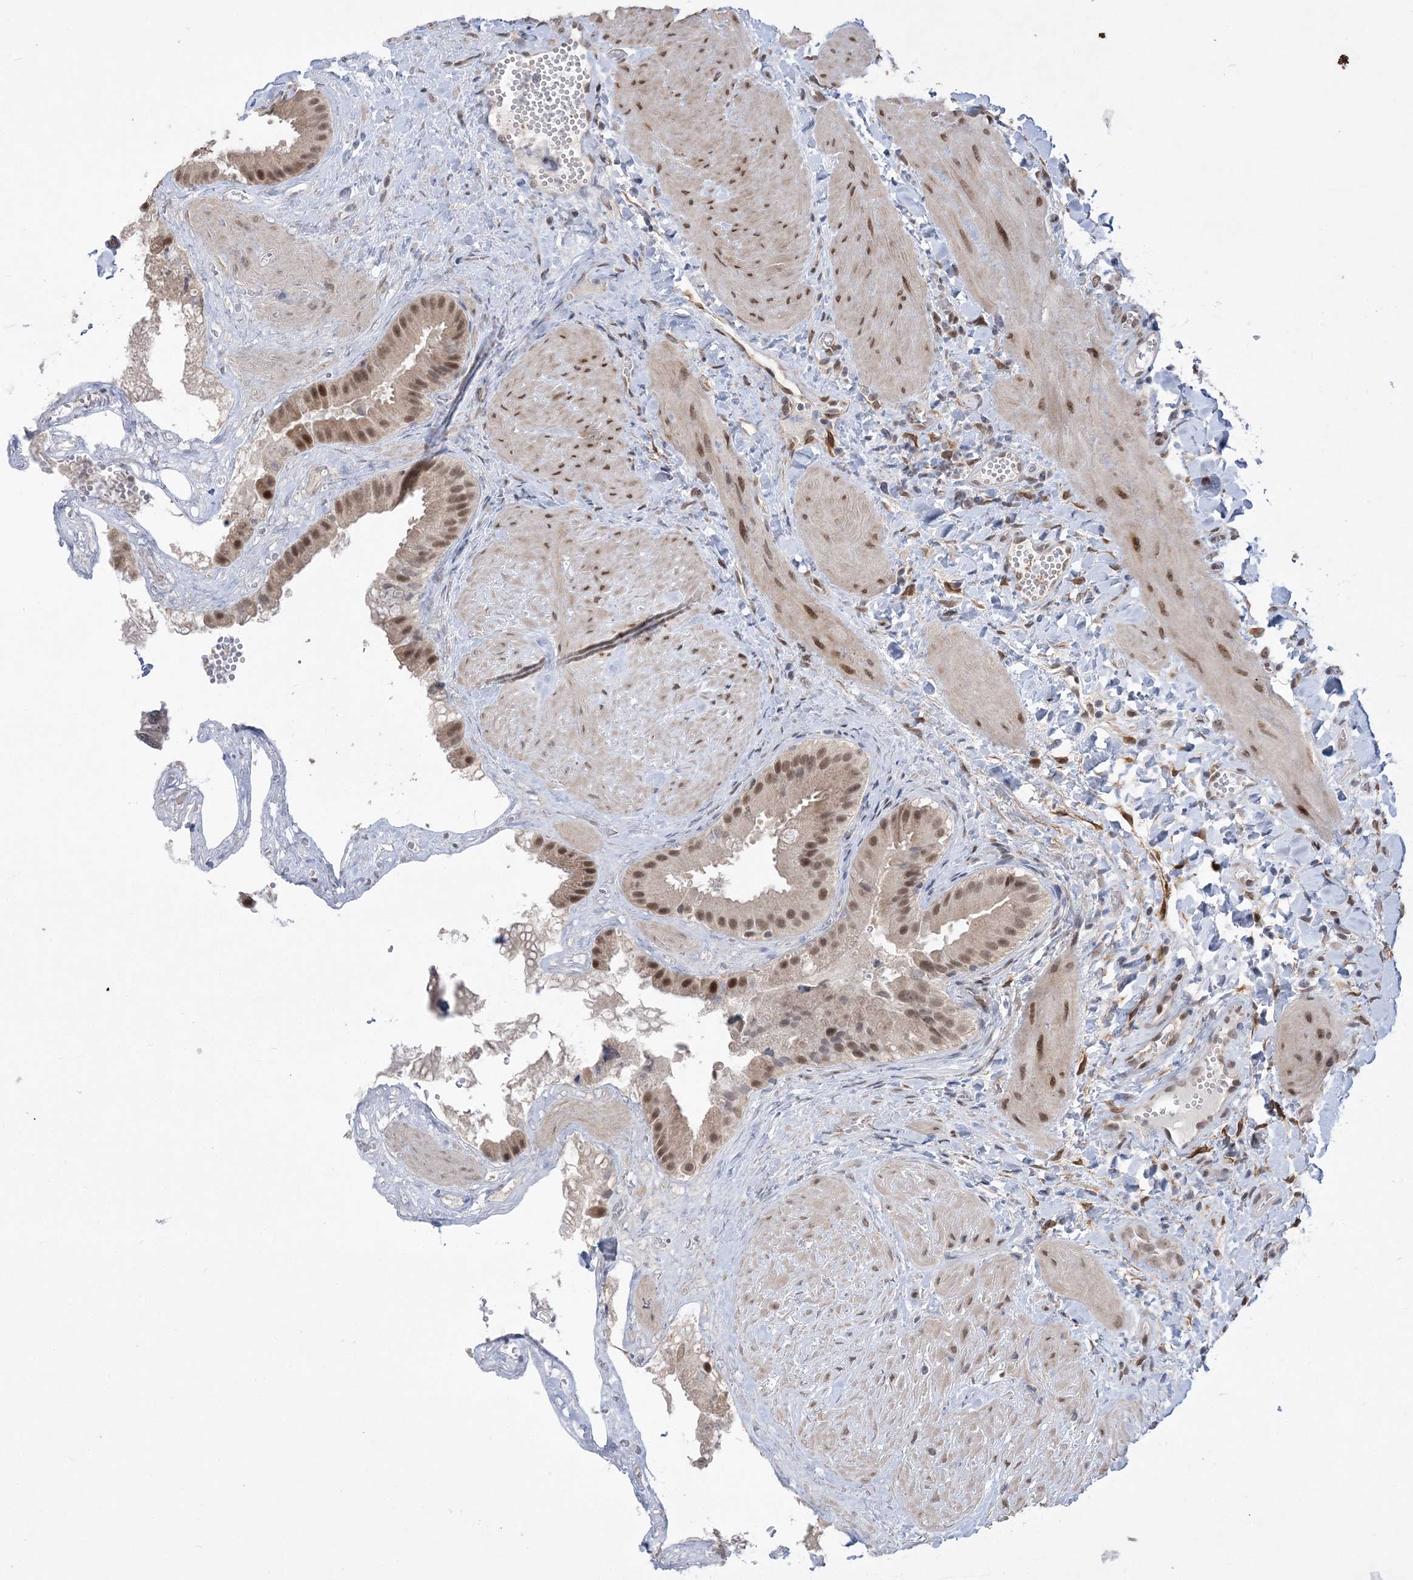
{"staining": {"intensity": "moderate", "quantity": ">75%", "location": "nuclear"}, "tissue": "gallbladder", "cell_type": "Glandular cells", "image_type": "normal", "snomed": [{"axis": "morphology", "description": "Normal tissue, NOS"}, {"axis": "topography", "description": "Gallbladder"}], "caption": "Immunohistochemical staining of benign gallbladder reveals >75% levels of moderate nuclear protein staining in about >75% of glandular cells. Using DAB (3,3'-diaminobenzidine) (brown) and hematoxylin (blue) stains, captured at high magnification using brightfield microscopy.", "gene": "WAC", "patient": {"sex": "male", "age": 55}}